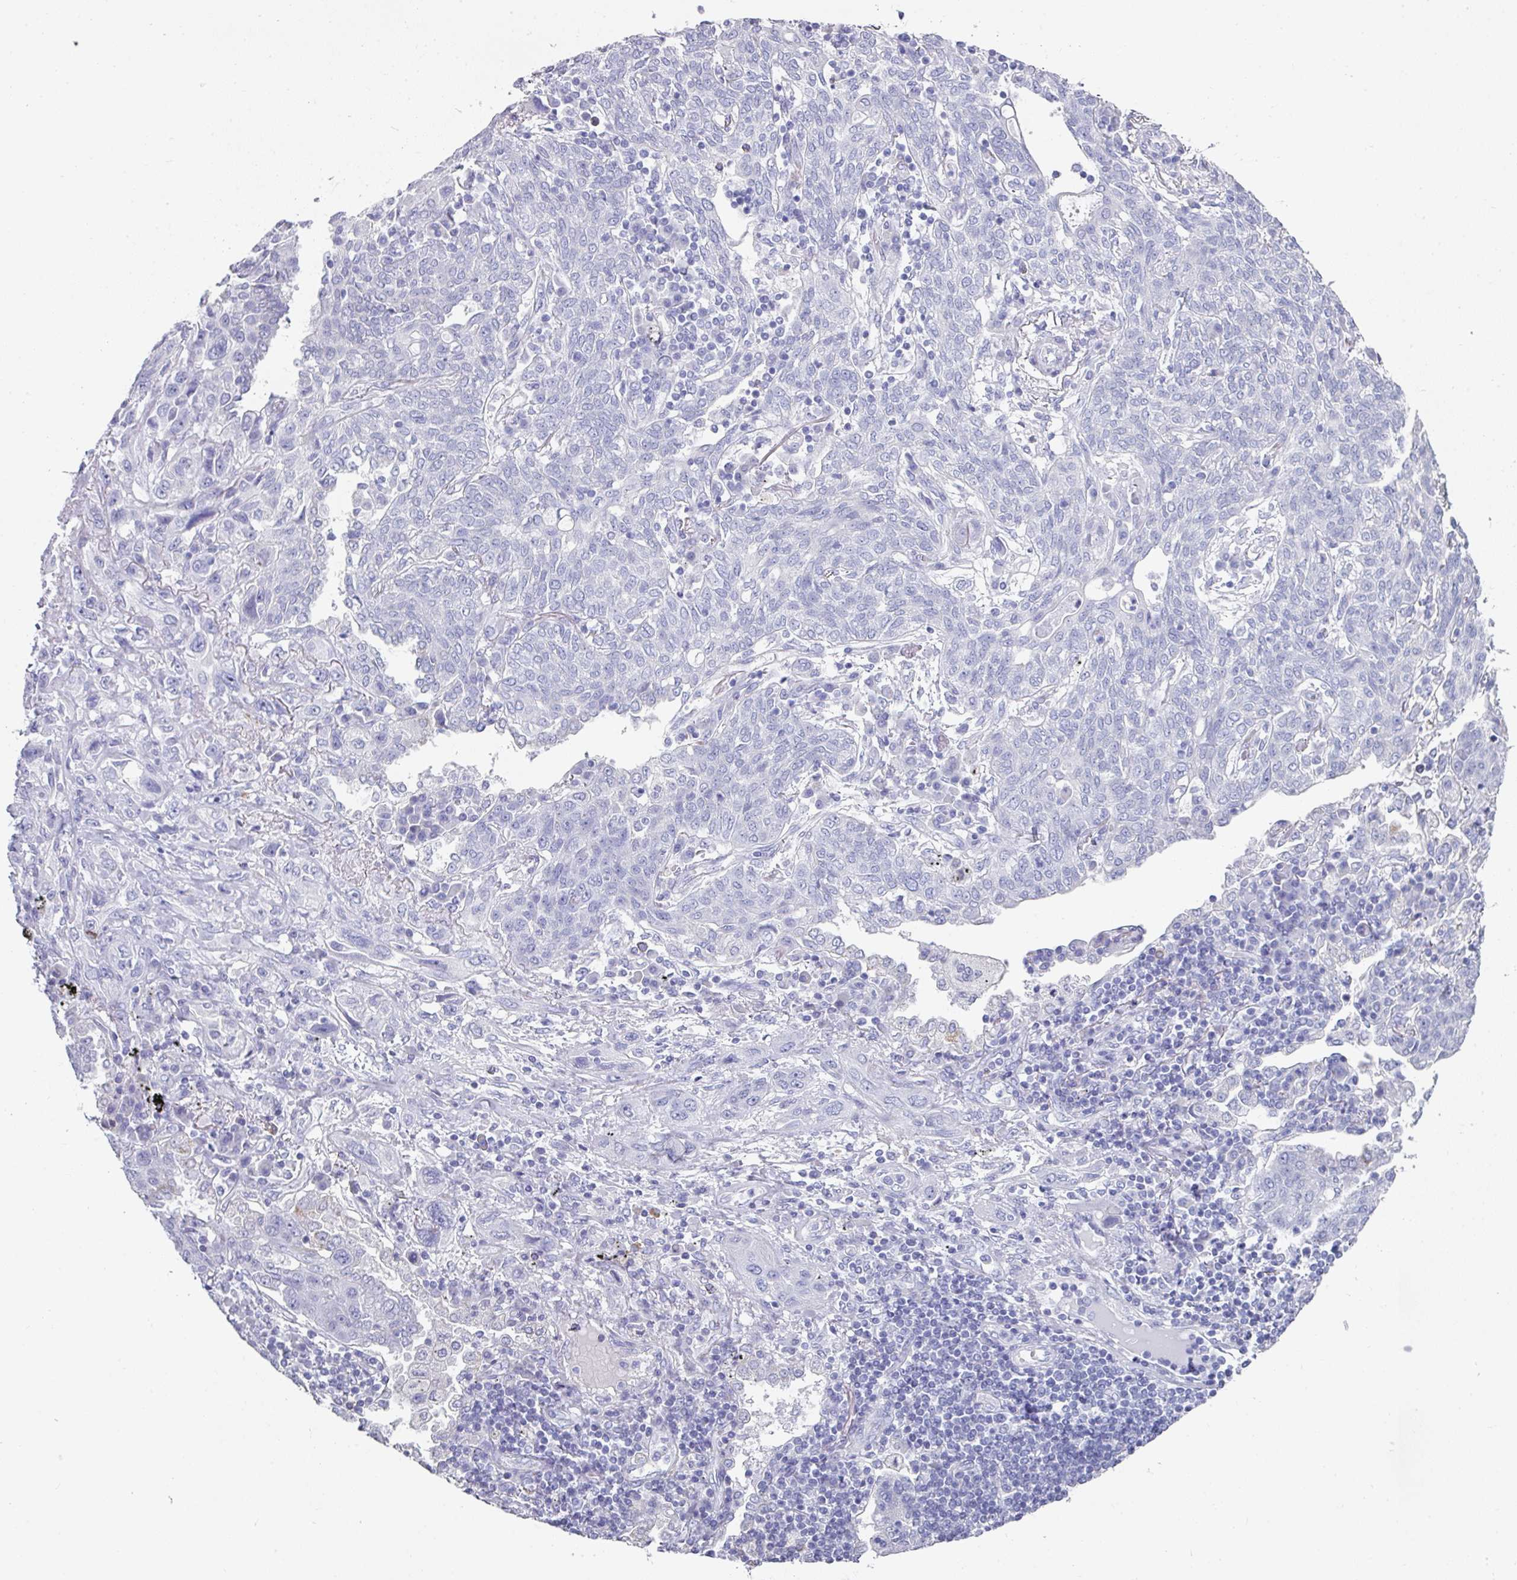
{"staining": {"intensity": "negative", "quantity": "none", "location": "none"}, "tissue": "lung cancer", "cell_type": "Tumor cells", "image_type": "cancer", "snomed": [{"axis": "morphology", "description": "Squamous cell carcinoma, NOS"}, {"axis": "topography", "description": "Lung"}], "caption": "High power microscopy histopathology image of an IHC image of squamous cell carcinoma (lung), revealing no significant expression in tumor cells.", "gene": "SETBP1", "patient": {"sex": "female", "age": 70}}